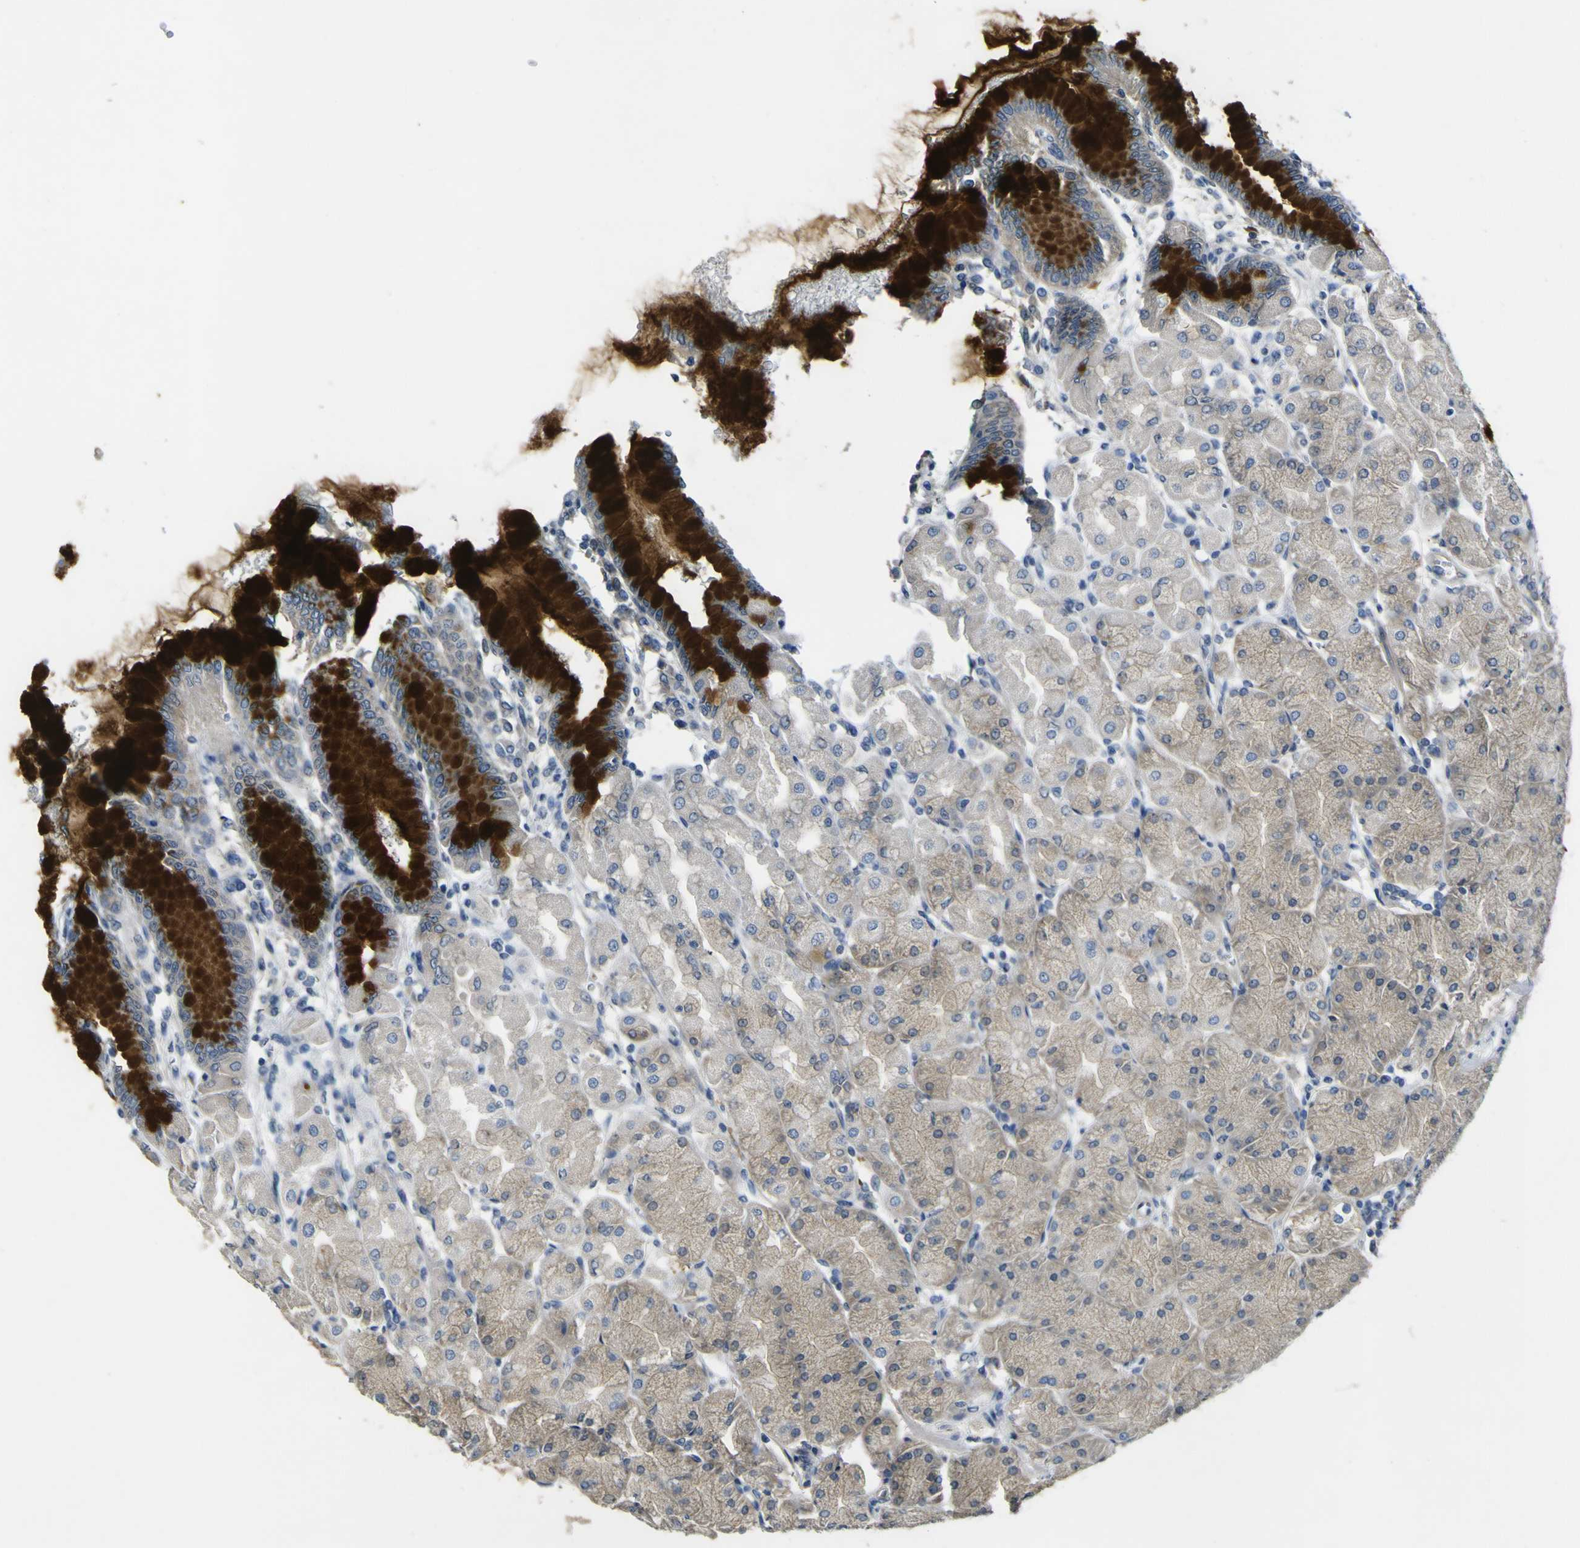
{"staining": {"intensity": "strong", "quantity": "25%-75%", "location": "cytoplasmic/membranous"}, "tissue": "stomach", "cell_type": "Glandular cells", "image_type": "normal", "snomed": [{"axis": "morphology", "description": "Normal tissue, NOS"}, {"axis": "topography", "description": "Stomach, upper"}], "caption": "Stomach was stained to show a protein in brown. There is high levels of strong cytoplasmic/membranous expression in approximately 25%-75% of glandular cells. The protein is shown in brown color, while the nuclei are stained blue.", "gene": "LDLR", "patient": {"sex": "female", "age": 56}}